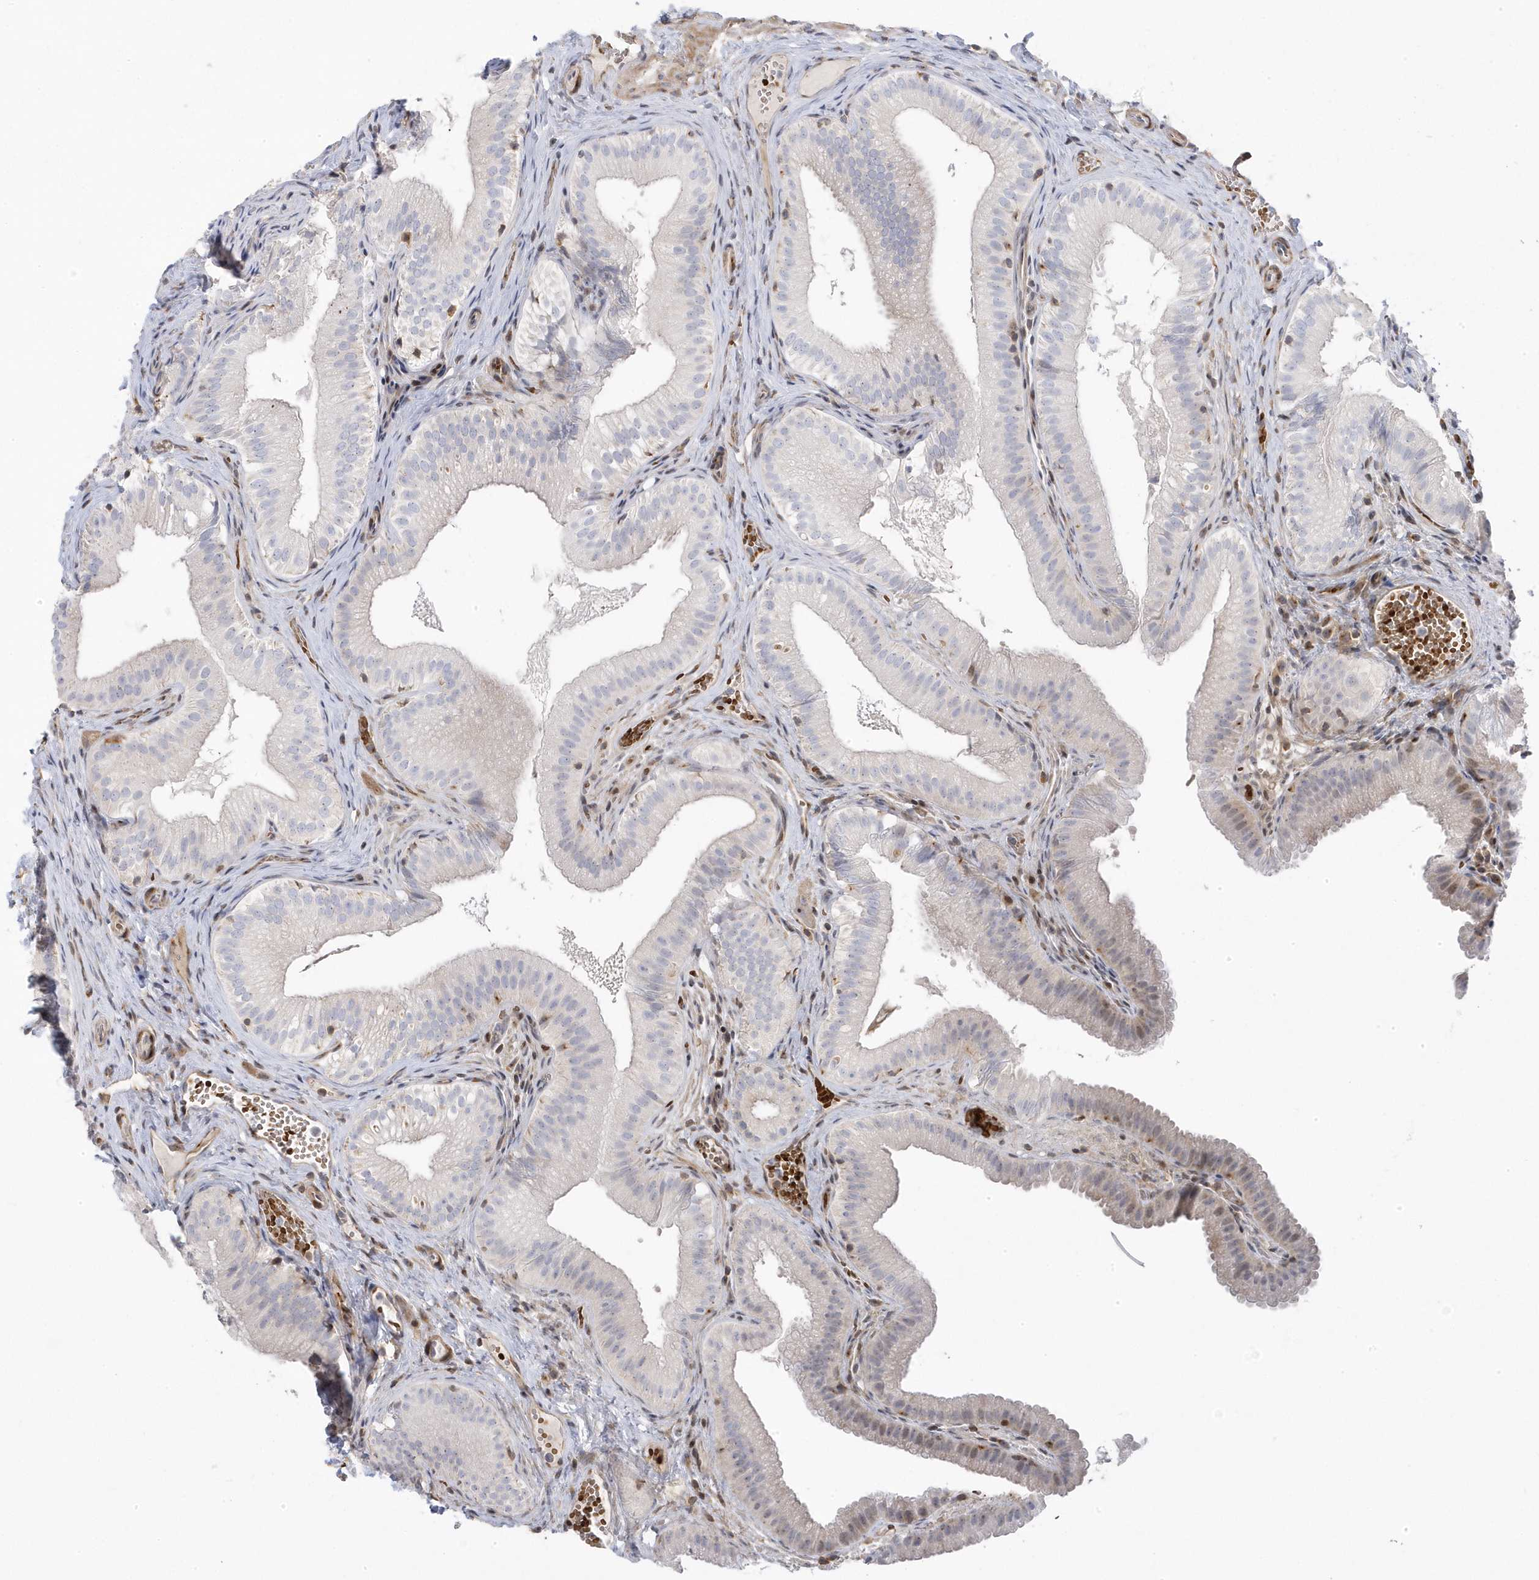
{"staining": {"intensity": "negative", "quantity": "none", "location": "none"}, "tissue": "gallbladder", "cell_type": "Glandular cells", "image_type": "normal", "snomed": [{"axis": "morphology", "description": "Normal tissue, NOS"}, {"axis": "topography", "description": "Gallbladder"}], "caption": "Immunohistochemistry (IHC) micrograph of unremarkable gallbladder stained for a protein (brown), which displays no positivity in glandular cells.", "gene": "MAP7D3", "patient": {"sex": "female", "age": 30}}